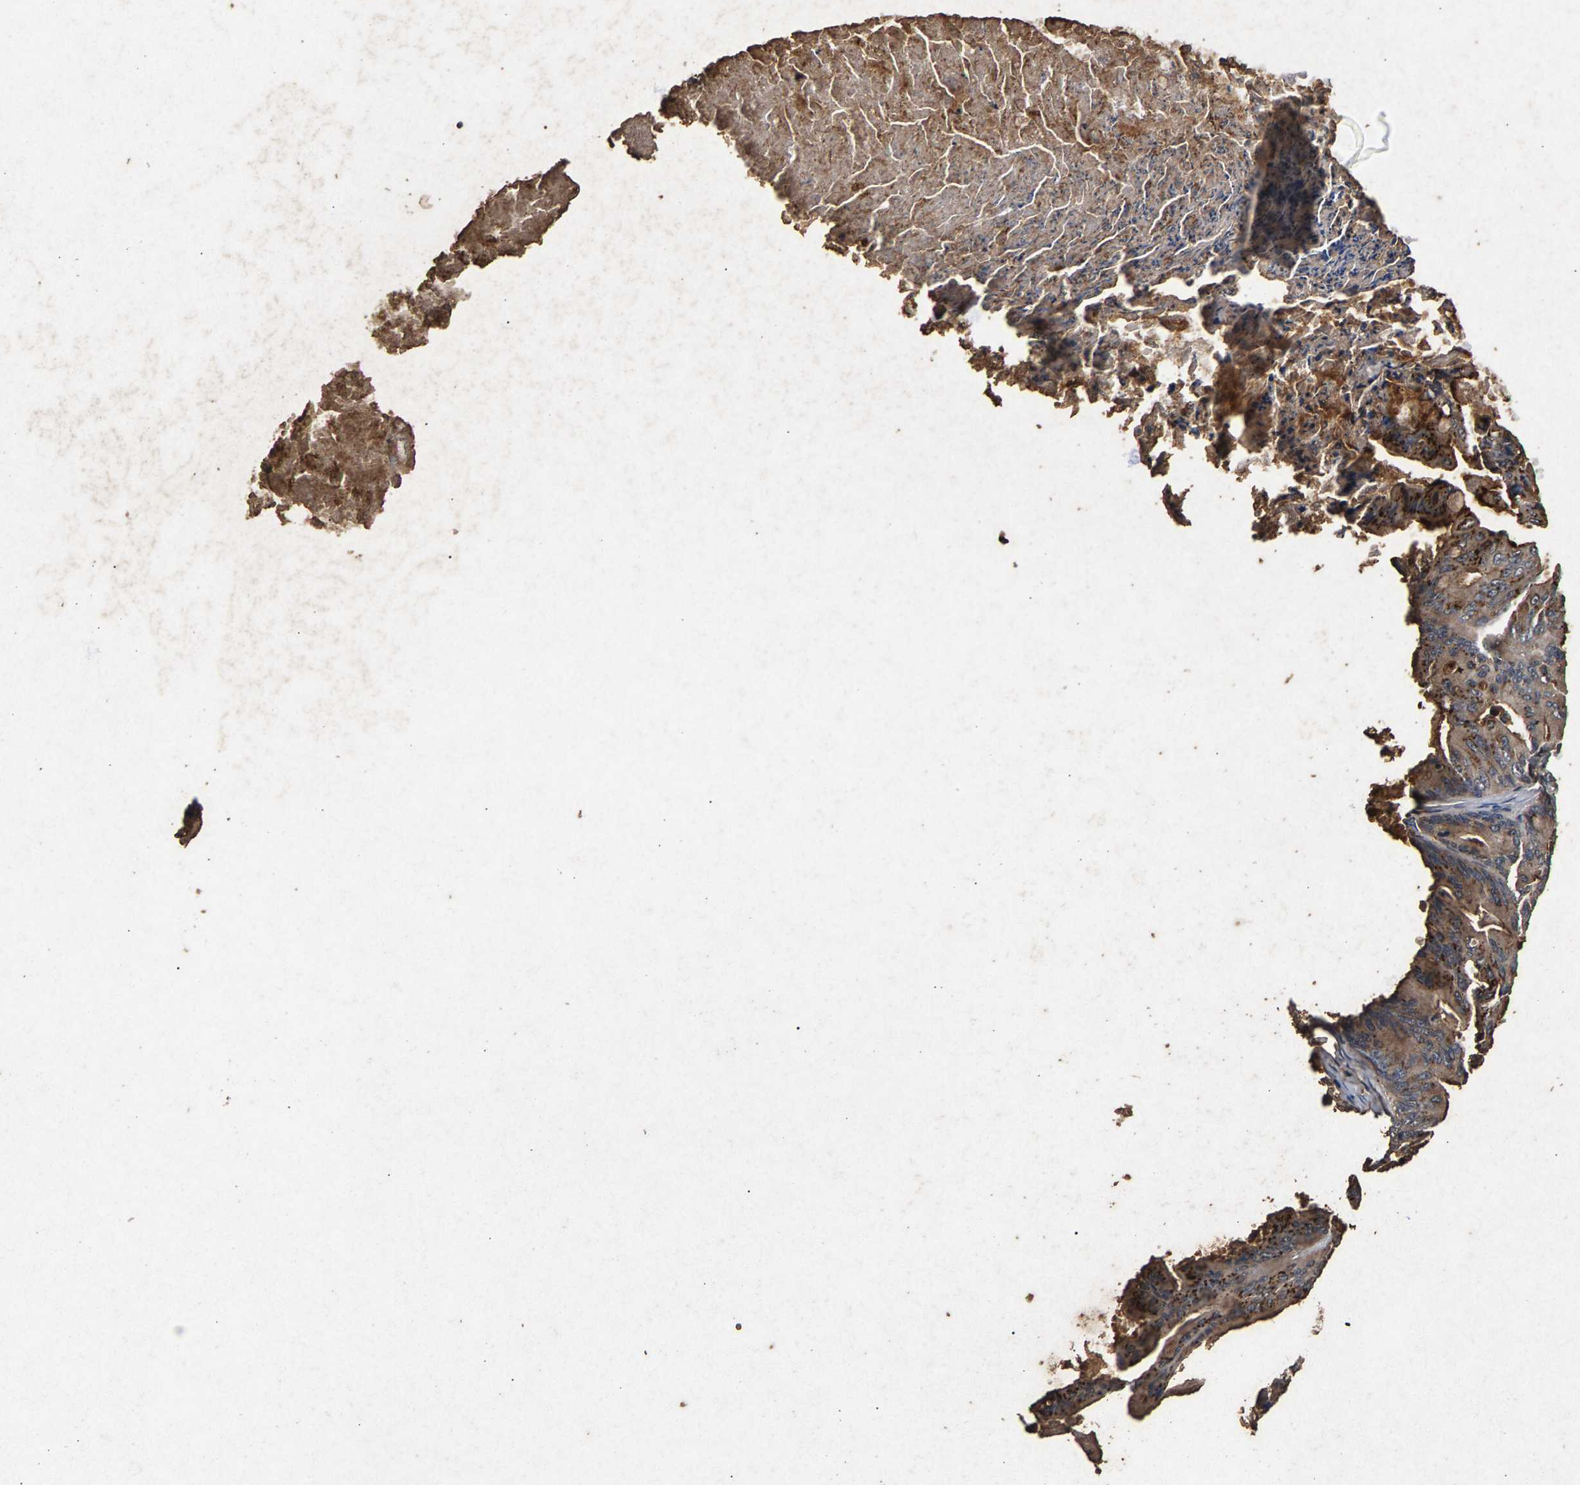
{"staining": {"intensity": "moderate", "quantity": ">75%", "location": "cytoplasmic/membranous"}, "tissue": "ovarian cancer", "cell_type": "Tumor cells", "image_type": "cancer", "snomed": [{"axis": "morphology", "description": "Cystadenocarcinoma, mucinous, NOS"}, {"axis": "topography", "description": "Ovary"}], "caption": "About >75% of tumor cells in ovarian cancer display moderate cytoplasmic/membranous protein staining as visualized by brown immunohistochemical staining.", "gene": "PPP1CC", "patient": {"sex": "female", "age": 37}}